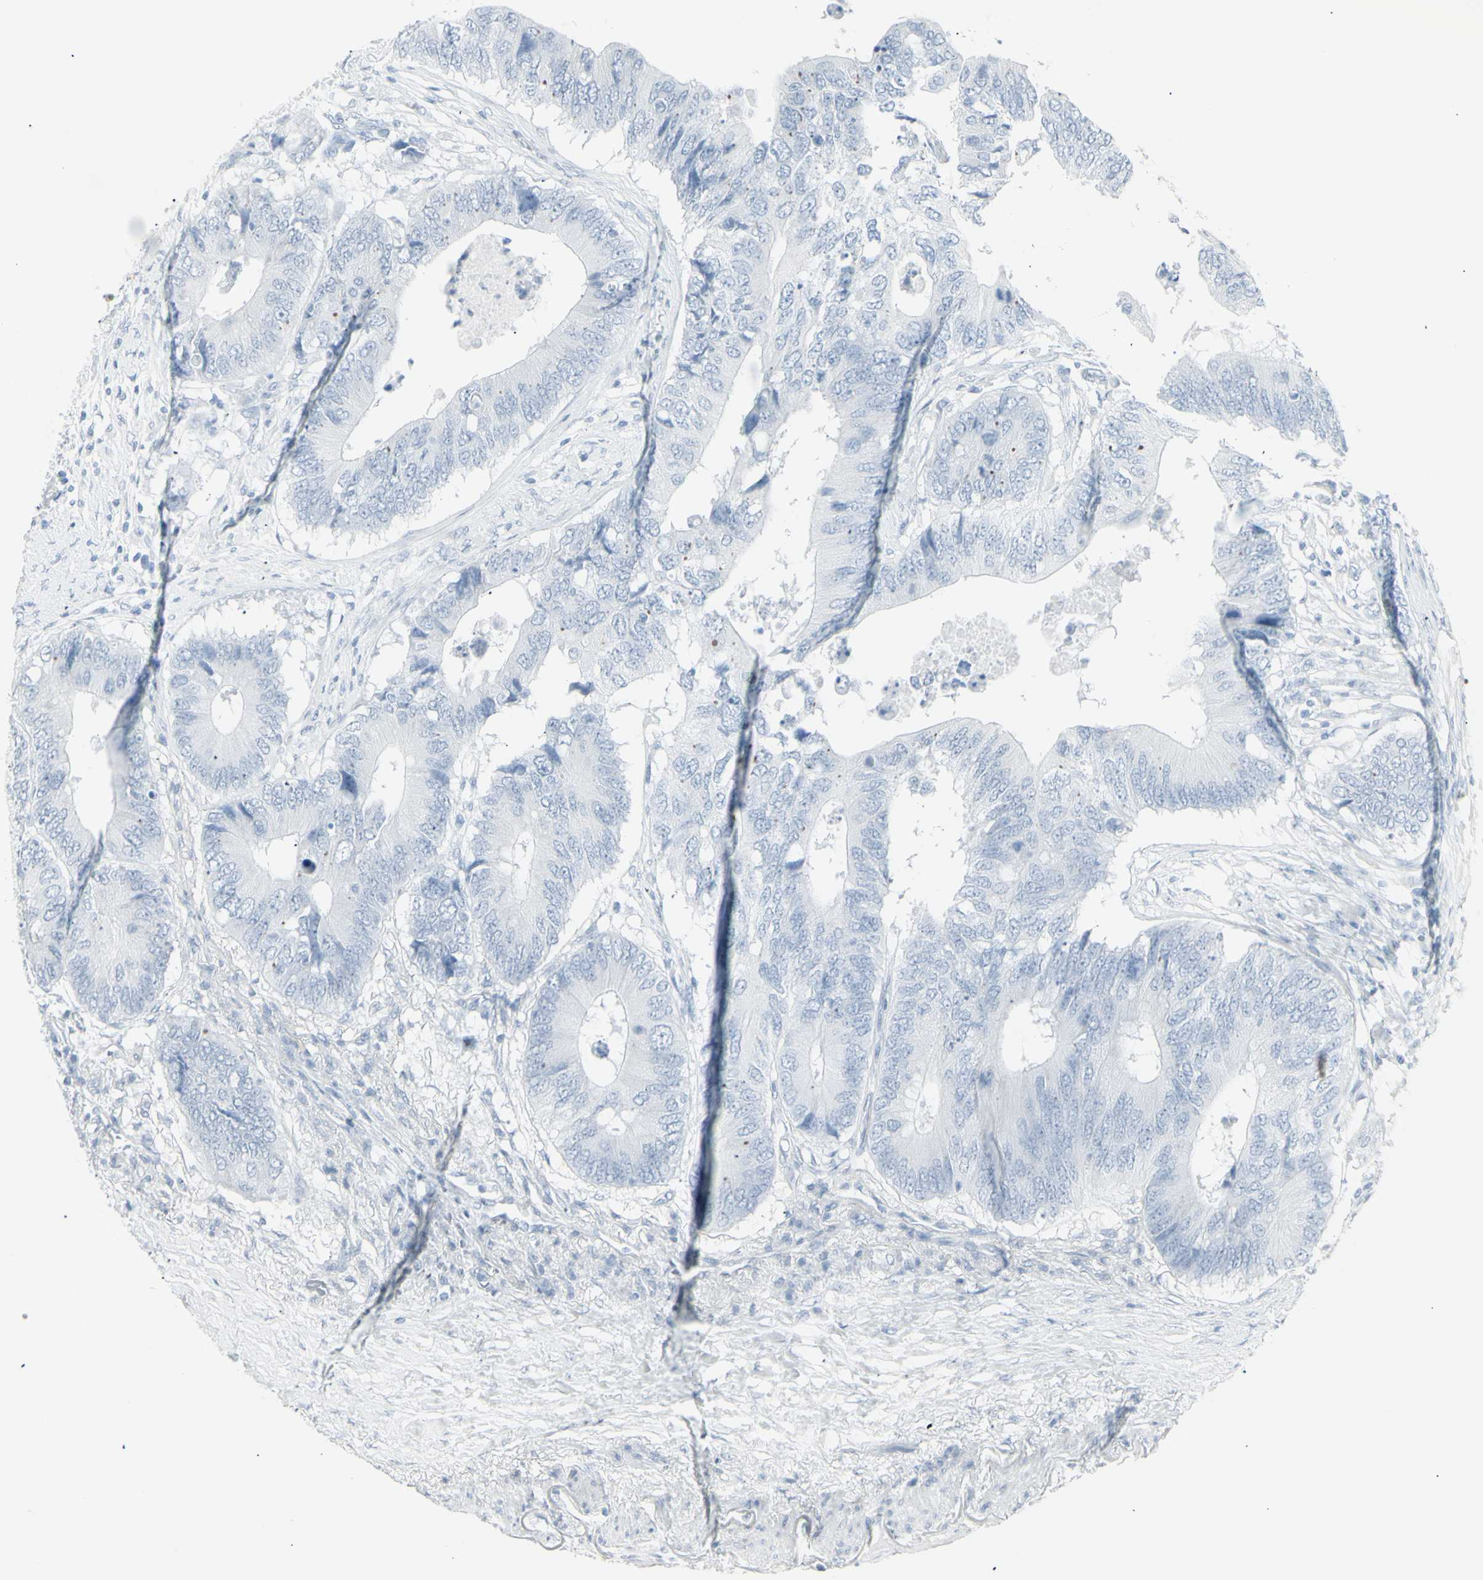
{"staining": {"intensity": "negative", "quantity": "none", "location": "none"}, "tissue": "colorectal cancer", "cell_type": "Tumor cells", "image_type": "cancer", "snomed": [{"axis": "morphology", "description": "Adenocarcinoma, NOS"}, {"axis": "topography", "description": "Colon"}], "caption": "An immunohistochemistry histopathology image of colorectal adenocarcinoma is shown. There is no staining in tumor cells of colorectal adenocarcinoma.", "gene": "YBX2", "patient": {"sex": "male", "age": 71}}